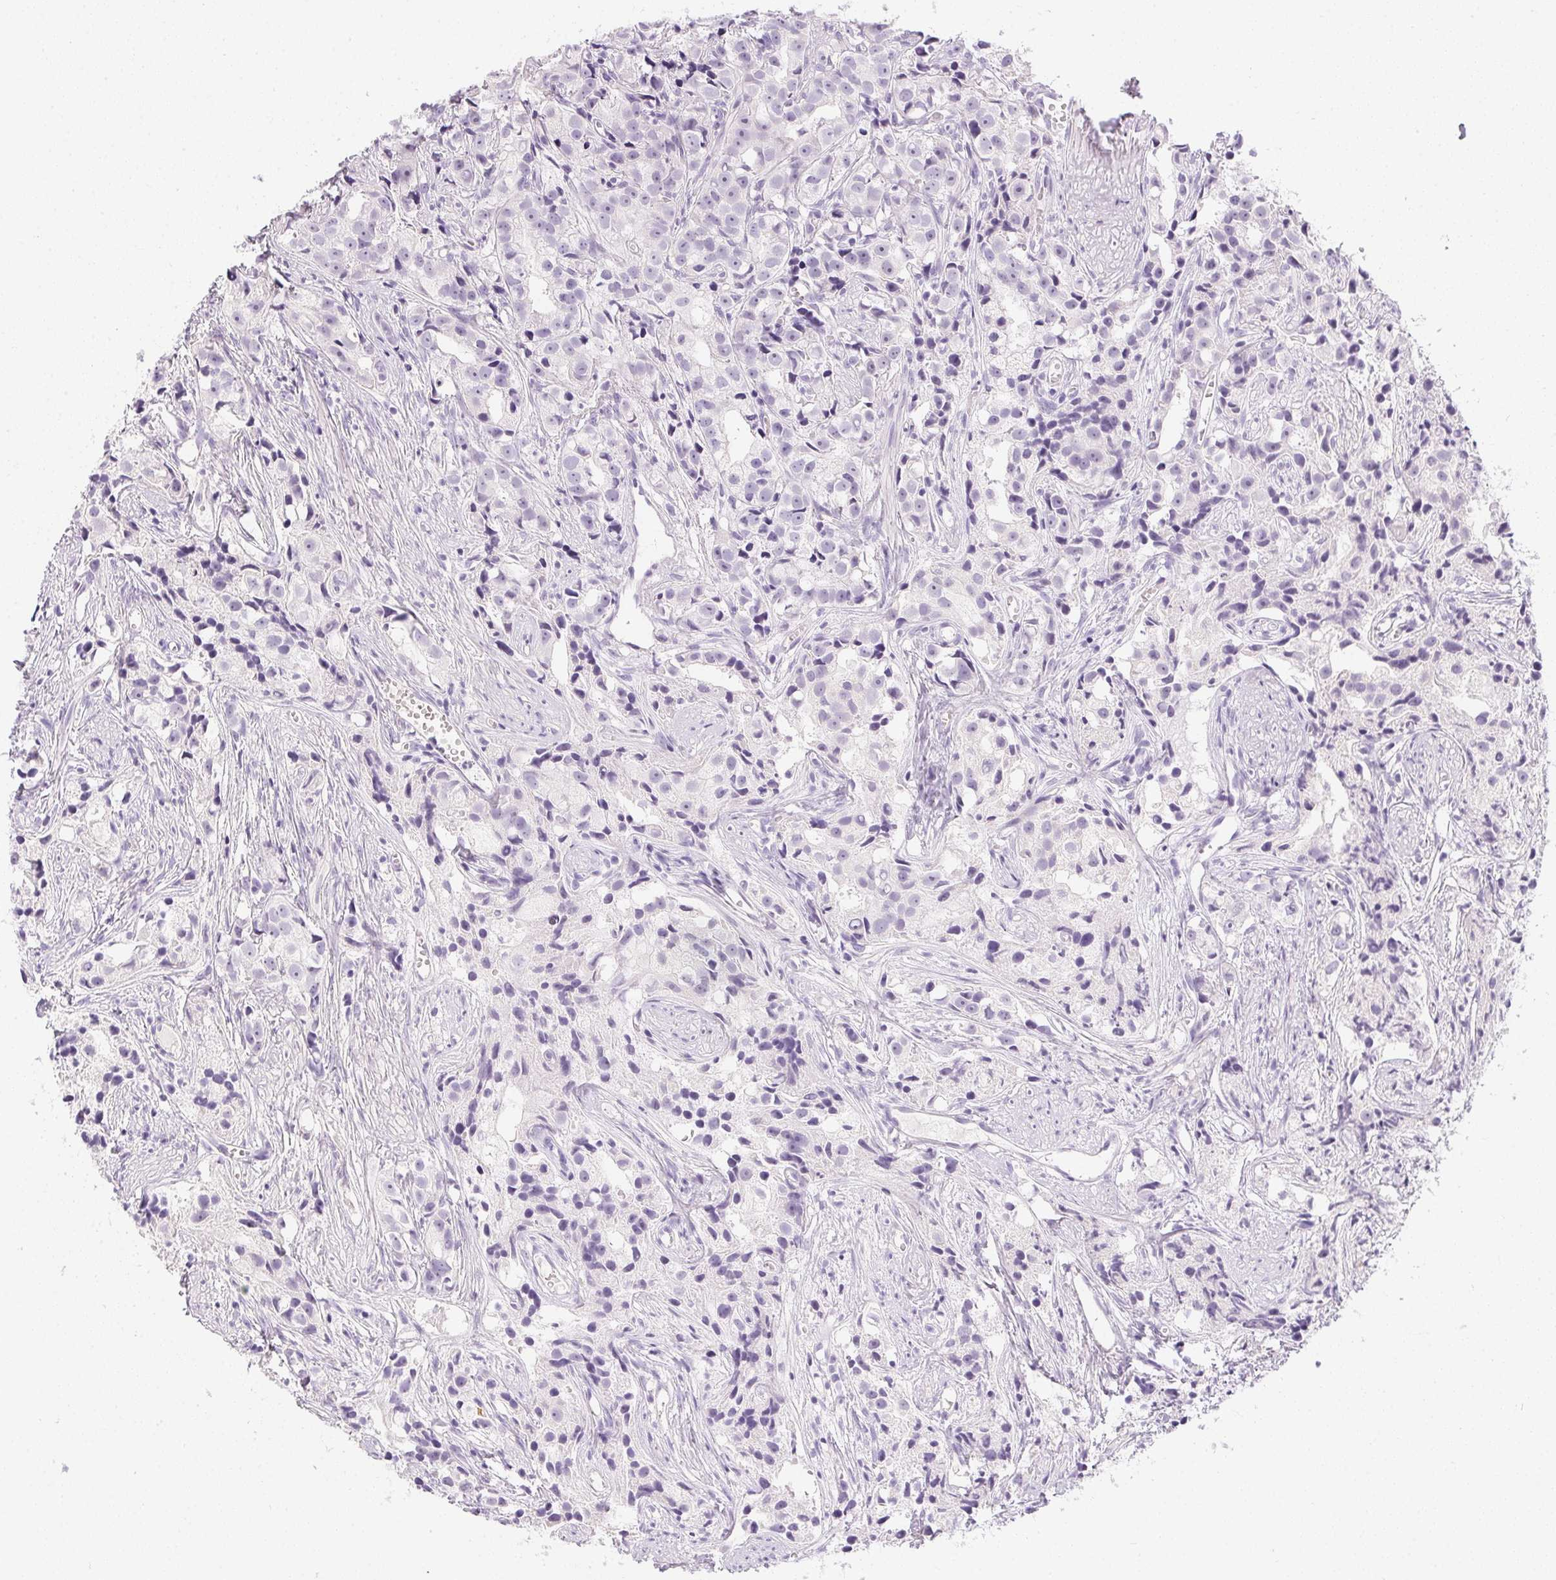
{"staining": {"intensity": "negative", "quantity": "none", "location": "none"}, "tissue": "prostate cancer", "cell_type": "Tumor cells", "image_type": "cancer", "snomed": [{"axis": "morphology", "description": "Adenocarcinoma, High grade"}, {"axis": "topography", "description": "Prostate"}], "caption": "Prostate cancer (high-grade adenocarcinoma) stained for a protein using IHC shows no expression tumor cells.", "gene": "PPY", "patient": {"sex": "male", "age": 75}}